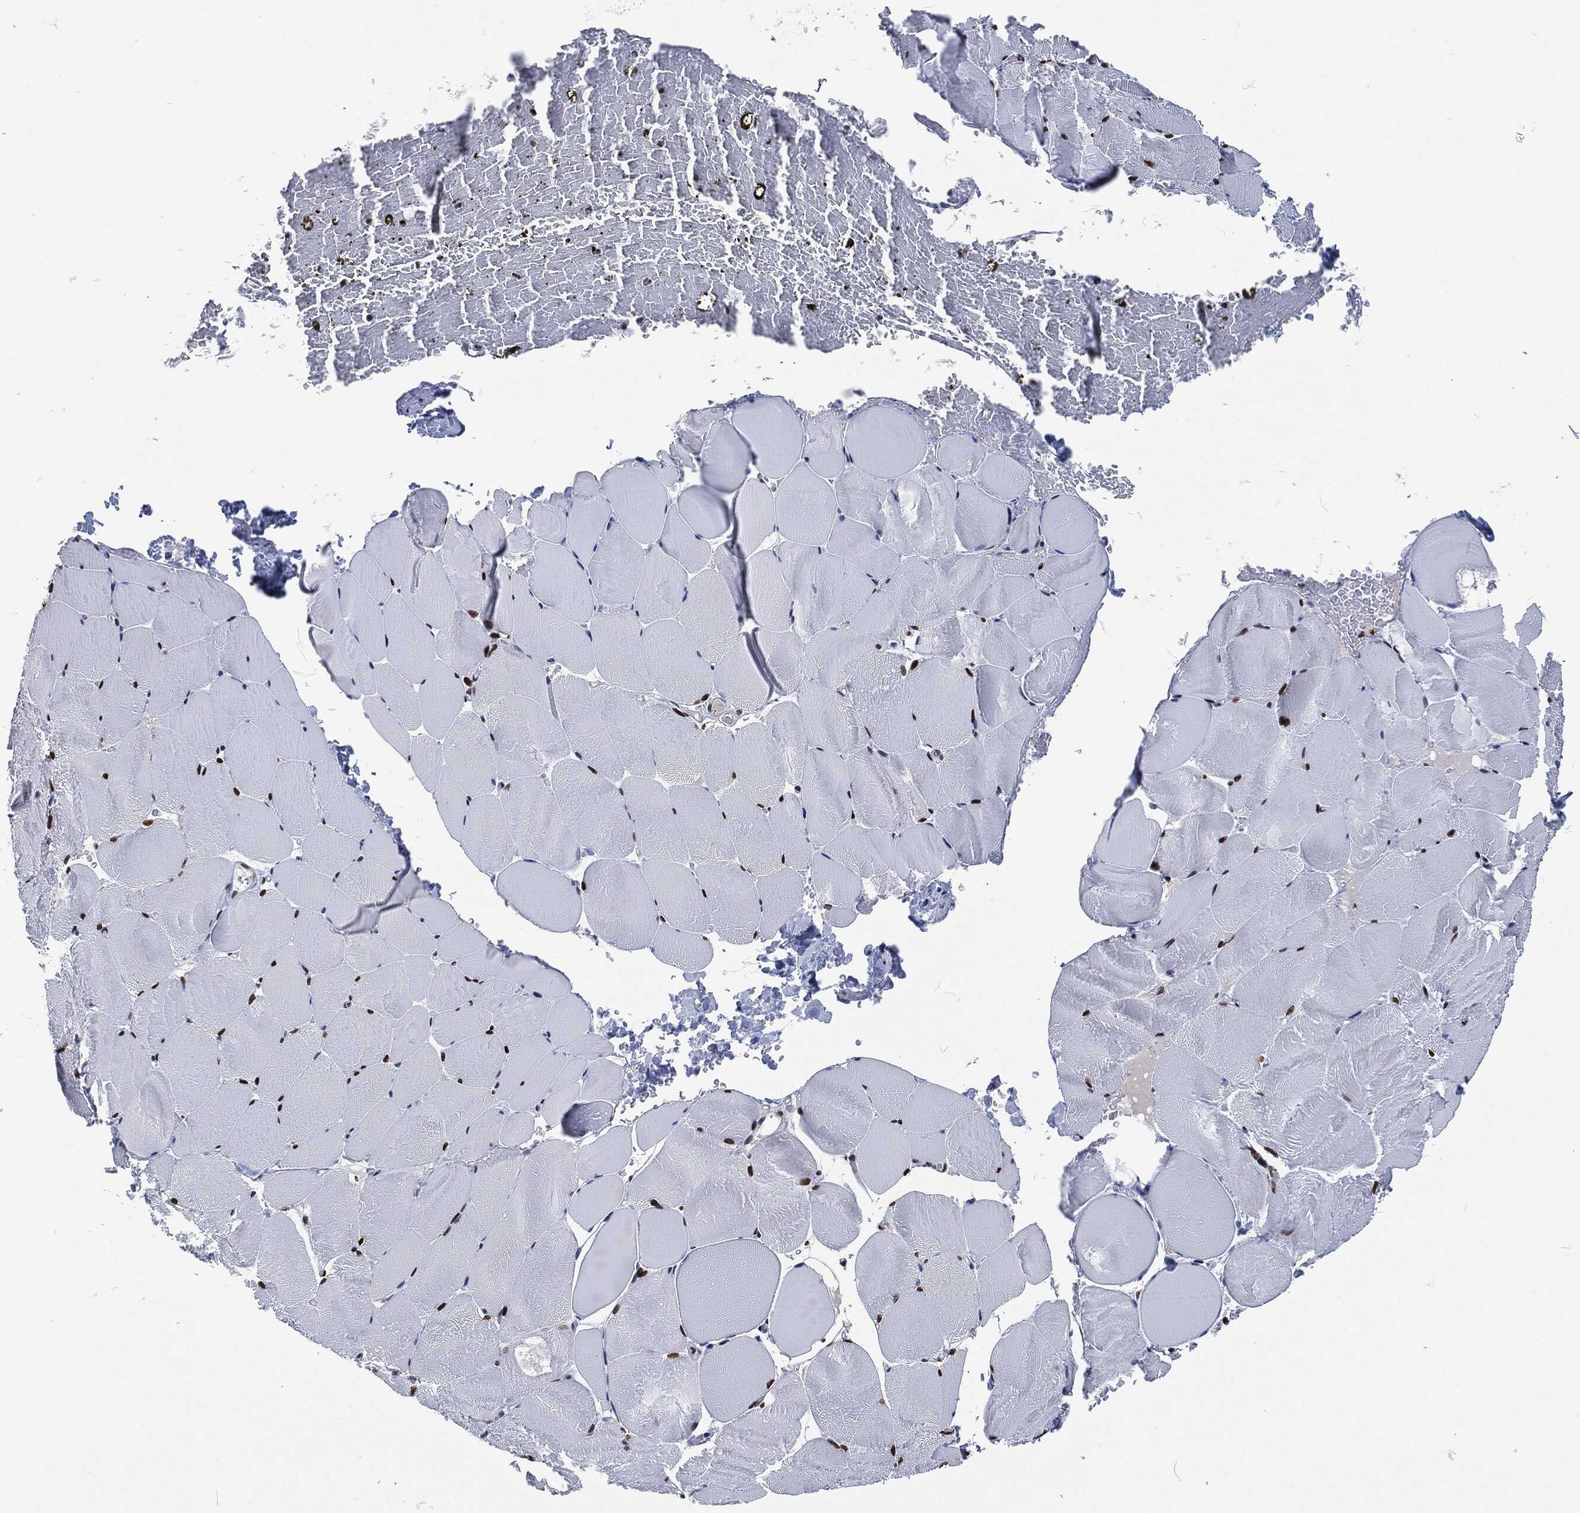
{"staining": {"intensity": "strong", "quantity": "25%-75%", "location": "nuclear"}, "tissue": "skeletal muscle", "cell_type": "Myocytes", "image_type": "normal", "snomed": [{"axis": "morphology", "description": "Normal tissue, NOS"}, {"axis": "topography", "description": "Skeletal muscle"}], "caption": "The image shows immunohistochemical staining of unremarkable skeletal muscle. There is strong nuclear positivity is appreciated in approximately 25%-75% of myocytes.", "gene": "DCPS", "patient": {"sex": "female", "age": 37}}